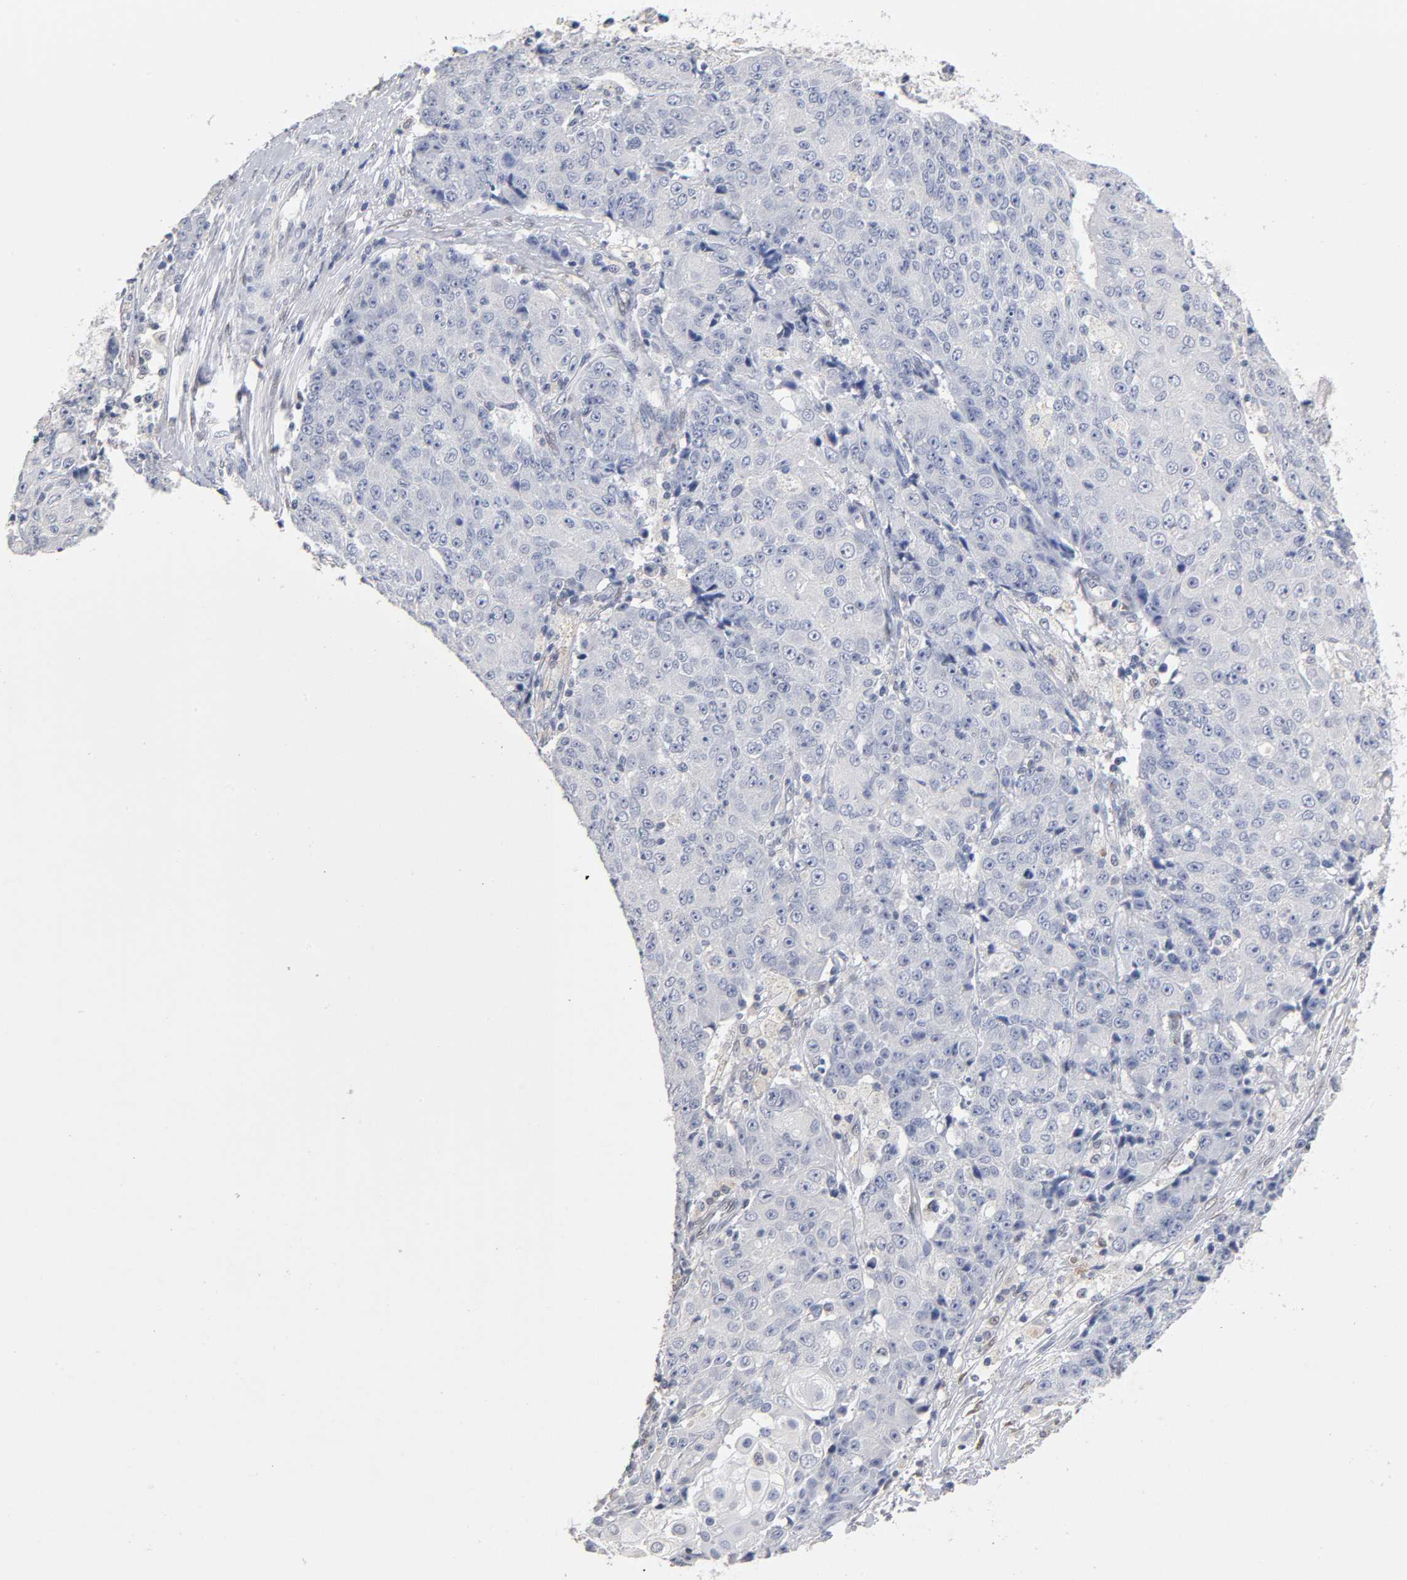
{"staining": {"intensity": "negative", "quantity": "none", "location": "none"}, "tissue": "ovarian cancer", "cell_type": "Tumor cells", "image_type": "cancer", "snomed": [{"axis": "morphology", "description": "Carcinoma, endometroid"}, {"axis": "topography", "description": "Ovary"}], "caption": "IHC image of human endometroid carcinoma (ovarian) stained for a protein (brown), which reveals no staining in tumor cells.", "gene": "NFATC1", "patient": {"sex": "female", "age": 42}}